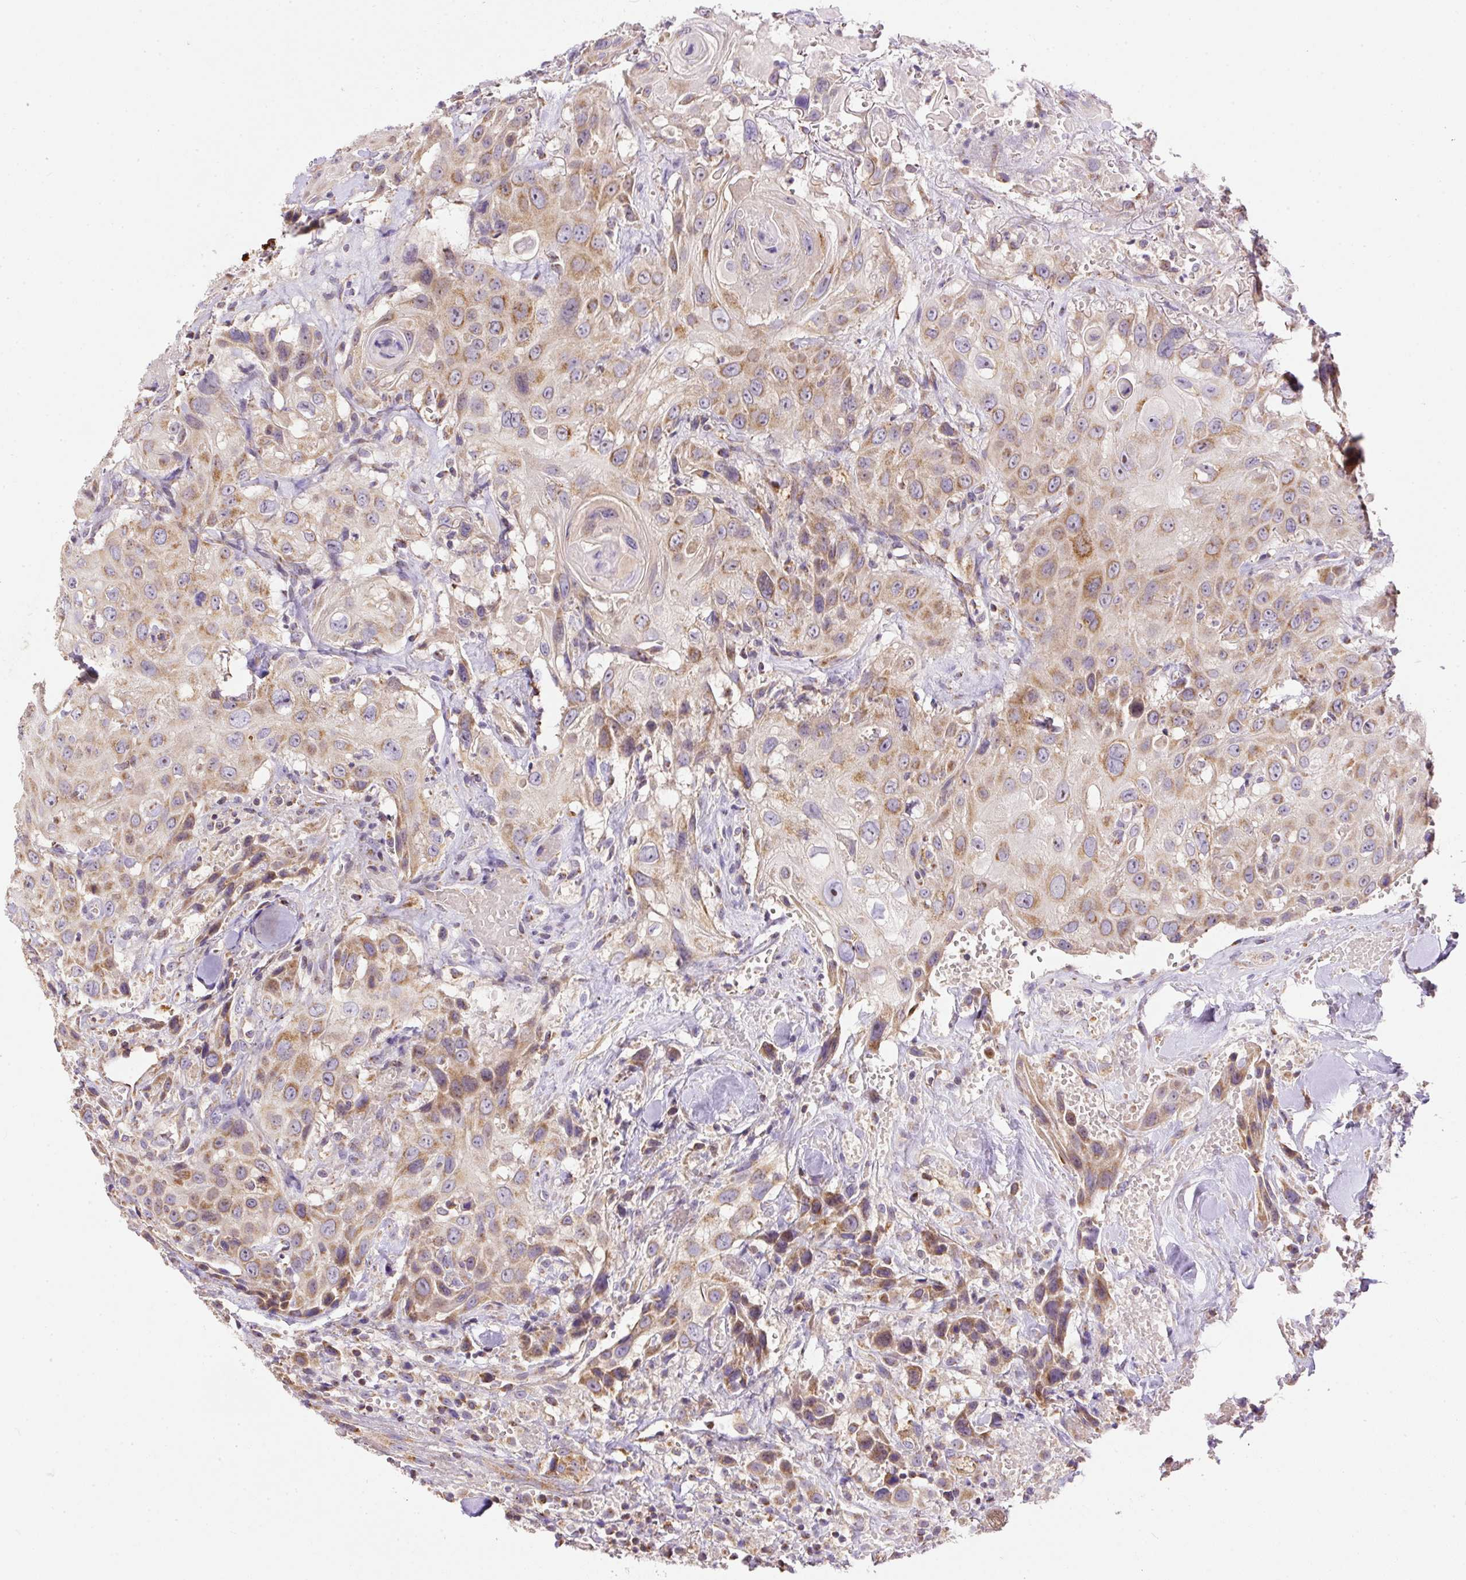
{"staining": {"intensity": "moderate", "quantity": ">75%", "location": "cytoplasmic/membranous"}, "tissue": "head and neck cancer", "cell_type": "Tumor cells", "image_type": "cancer", "snomed": [{"axis": "morphology", "description": "Squamous cell carcinoma, NOS"}, {"axis": "topography", "description": "Head-Neck"}], "caption": "Tumor cells reveal medium levels of moderate cytoplasmic/membranous staining in approximately >75% of cells in head and neck cancer.", "gene": "NDUFAF2", "patient": {"sex": "male", "age": 81}}